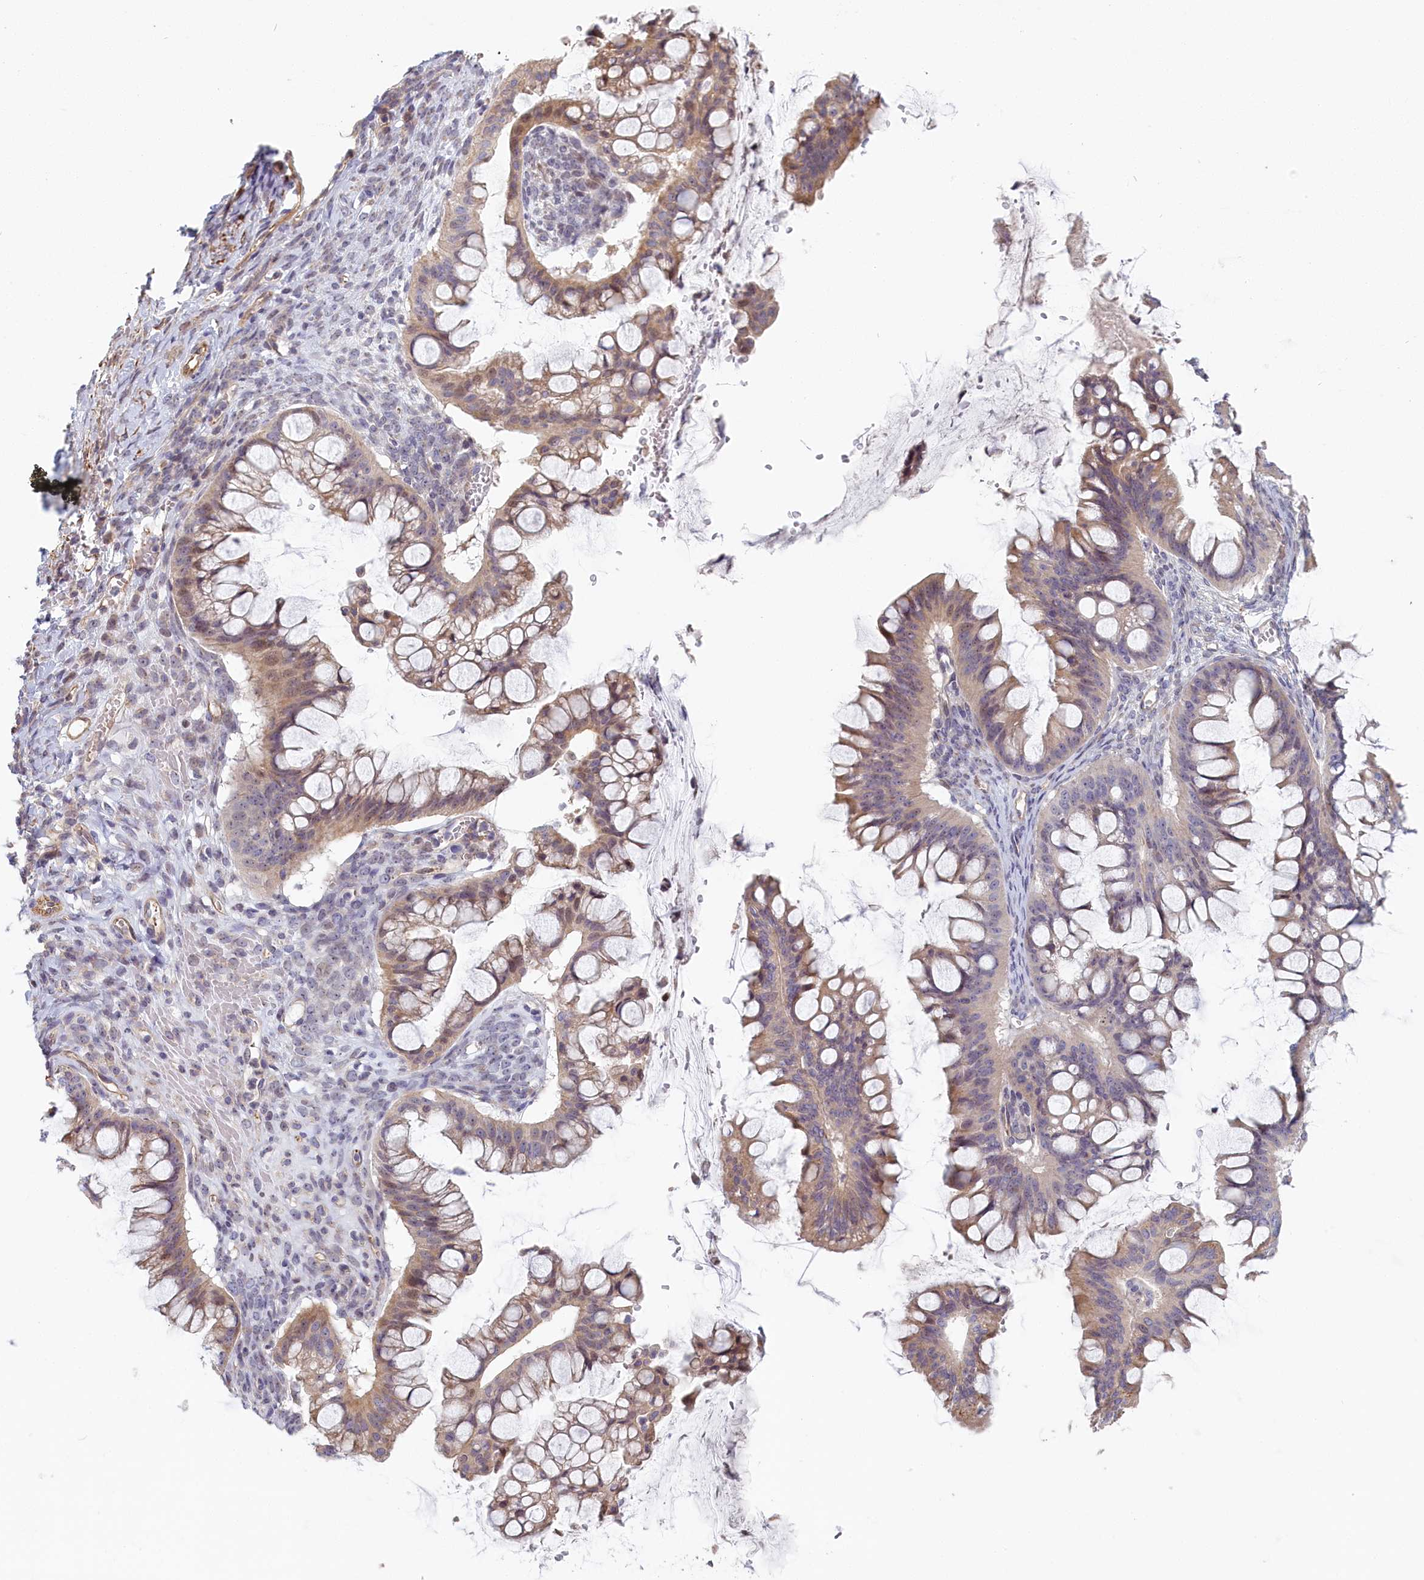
{"staining": {"intensity": "weak", "quantity": ">75%", "location": "cytoplasmic/membranous"}, "tissue": "ovarian cancer", "cell_type": "Tumor cells", "image_type": "cancer", "snomed": [{"axis": "morphology", "description": "Cystadenocarcinoma, mucinous, NOS"}, {"axis": "topography", "description": "Ovary"}], "caption": "Immunohistochemistry (IHC) (DAB (3,3'-diaminobenzidine)) staining of human mucinous cystadenocarcinoma (ovarian) reveals weak cytoplasmic/membranous protein positivity in approximately >75% of tumor cells.", "gene": "INTS4", "patient": {"sex": "female", "age": 73}}